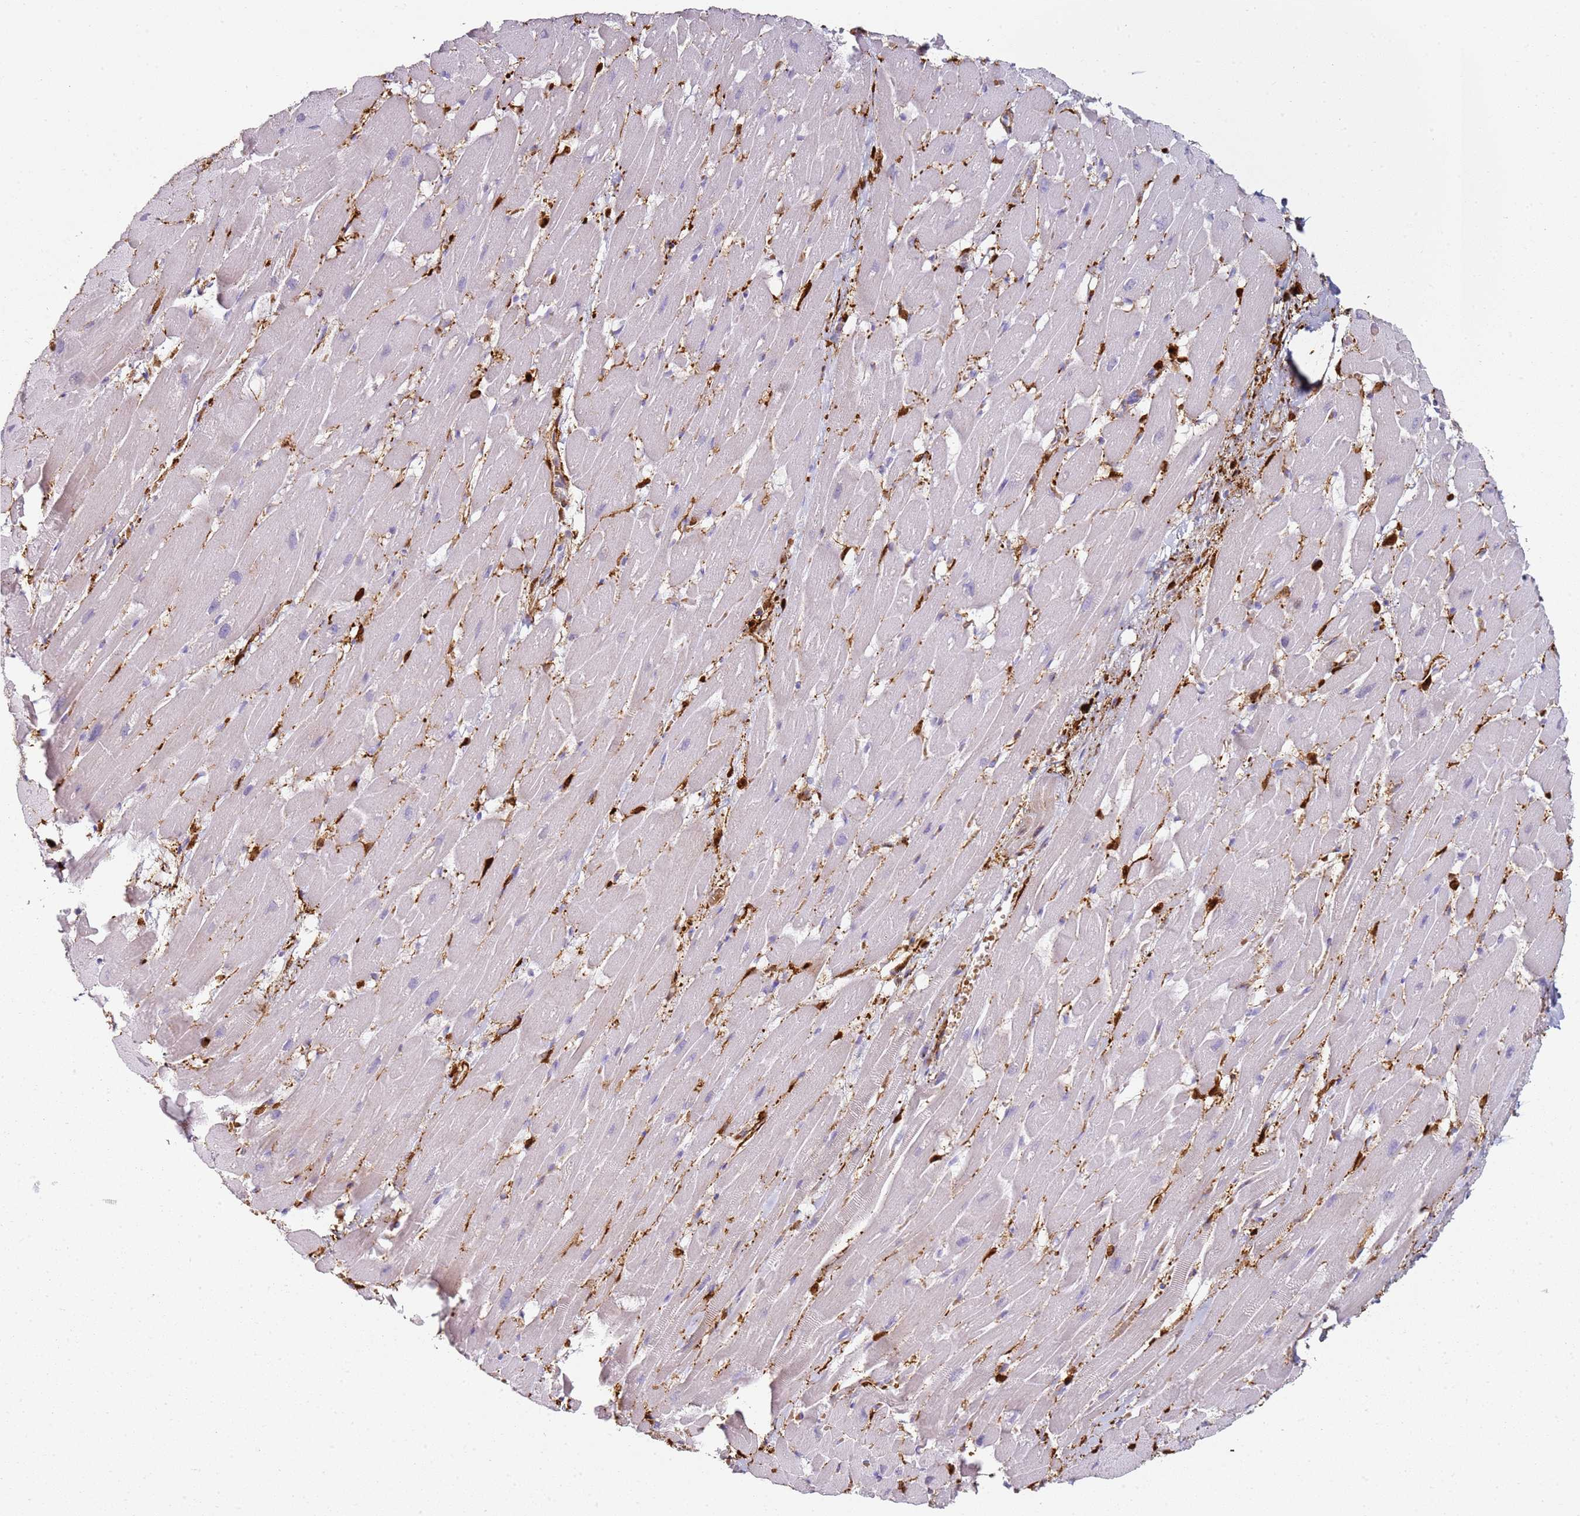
{"staining": {"intensity": "negative", "quantity": "none", "location": "none"}, "tissue": "heart muscle", "cell_type": "Cardiomyocytes", "image_type": "normal", "snomed": [{"axis": "morphology", "description": "Normal tissue, NOS"}, {"axis": "topography", "description": "Heart"}], "caption": "This is an immunohistochemistry (IHC) histopathology image of normal human heart muscle. There is no staining in cardiomyocytes.", "gene": "S100A4", "patient": {"sex": "male", "age": 37}}